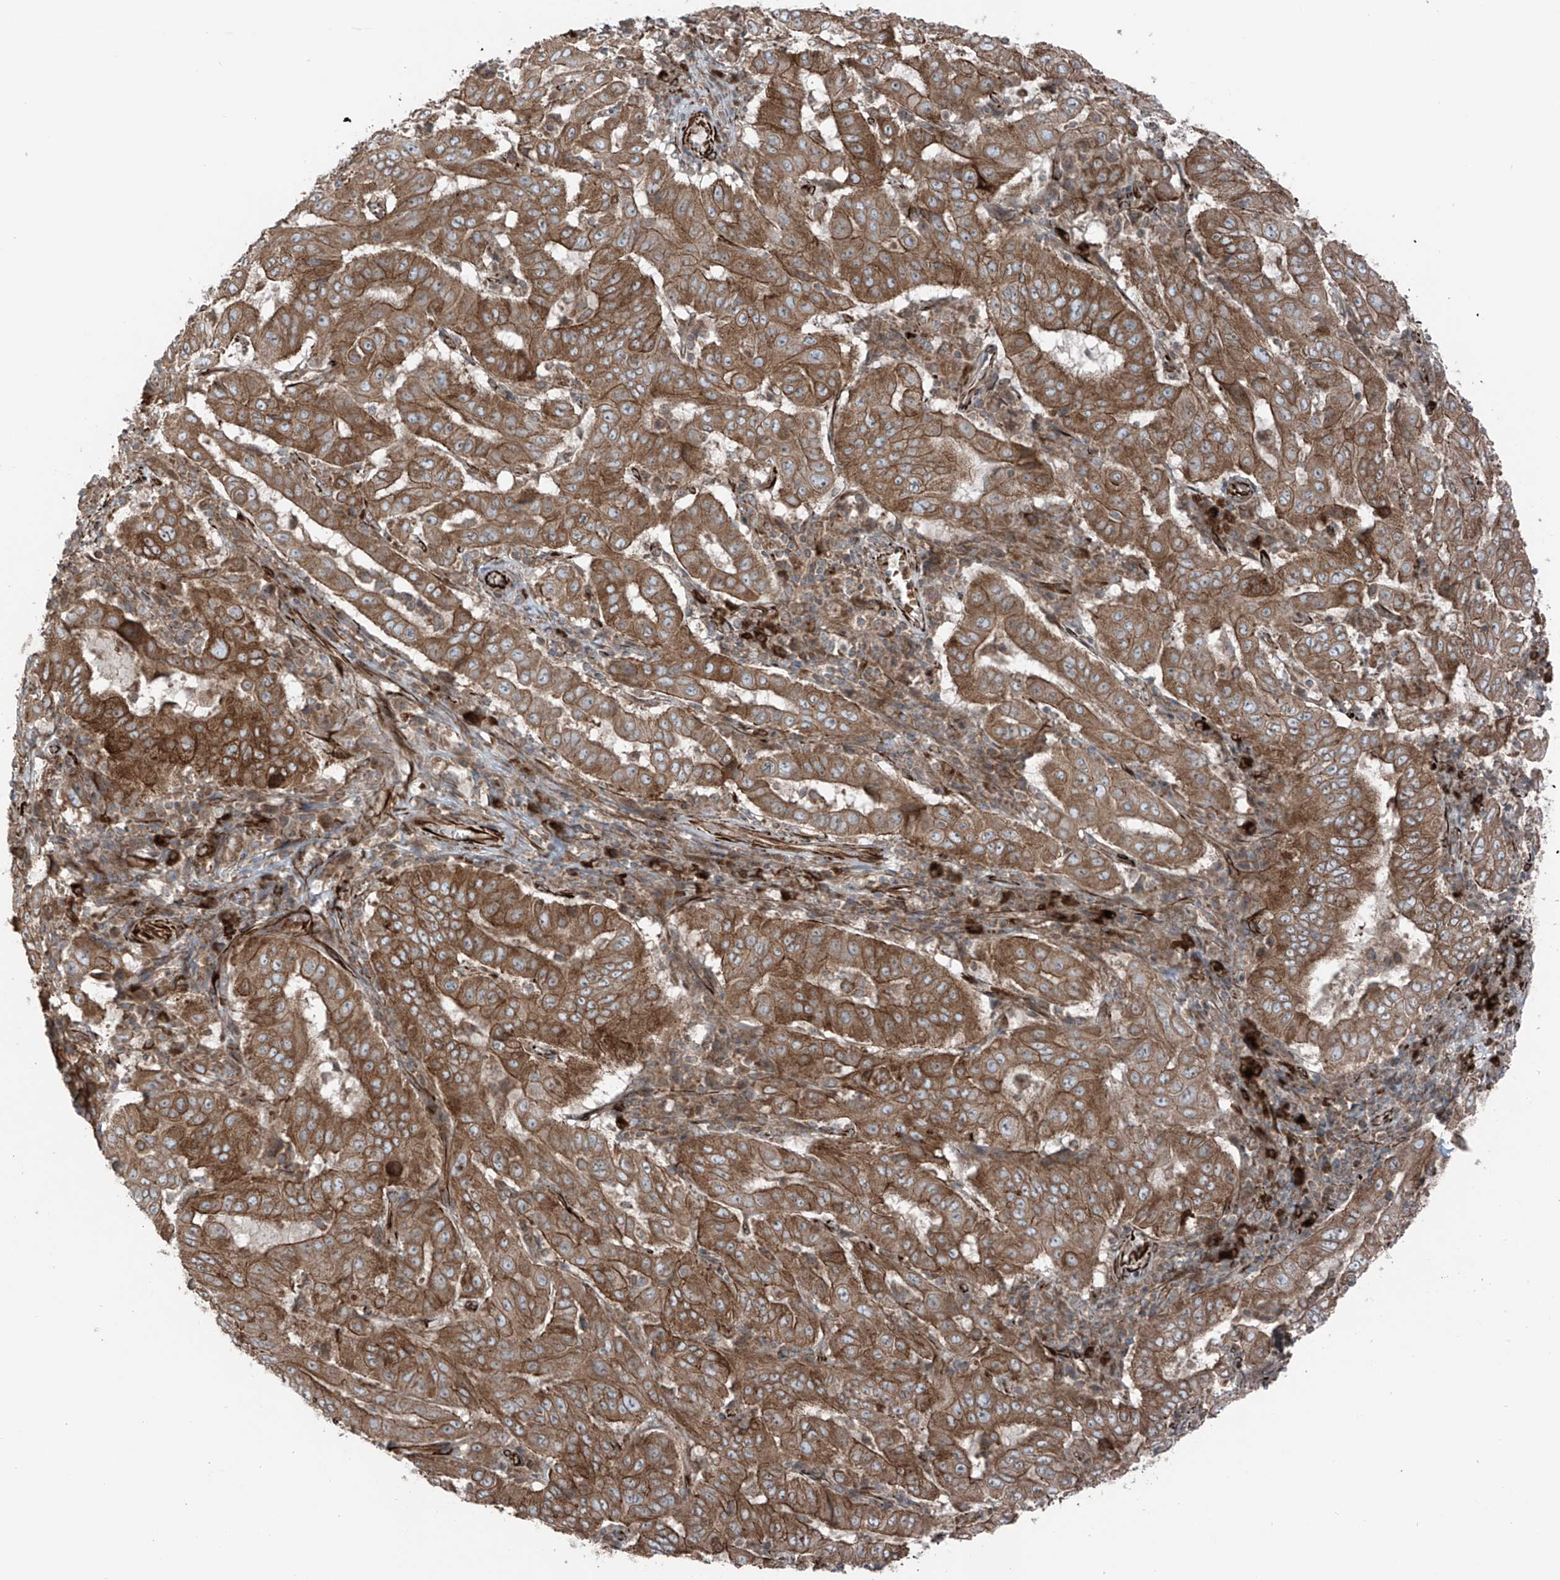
{"staining": {"intensity": "moderate", "quantity": ">75%", "location": "cytoplasmic/membranous"}, "tissue": "pancreatic cancer", "cell_type": "Tumor cells", "image_type": "cancer", "snomed": [{"axis": "morphology", "description": "Adenocarcinoma, NOS"}, {"axis": "topography", "description": "Pancreas"}], "caption": "Immunohistochemical staining of human pancreatic adenocarcinoma displays medium levels of moderate cytoplasmic/membranous positivity in approximately >75% of tumor cells.", "gene": "ERLEC1", "patient": {"sex": "male", "age": 63}}